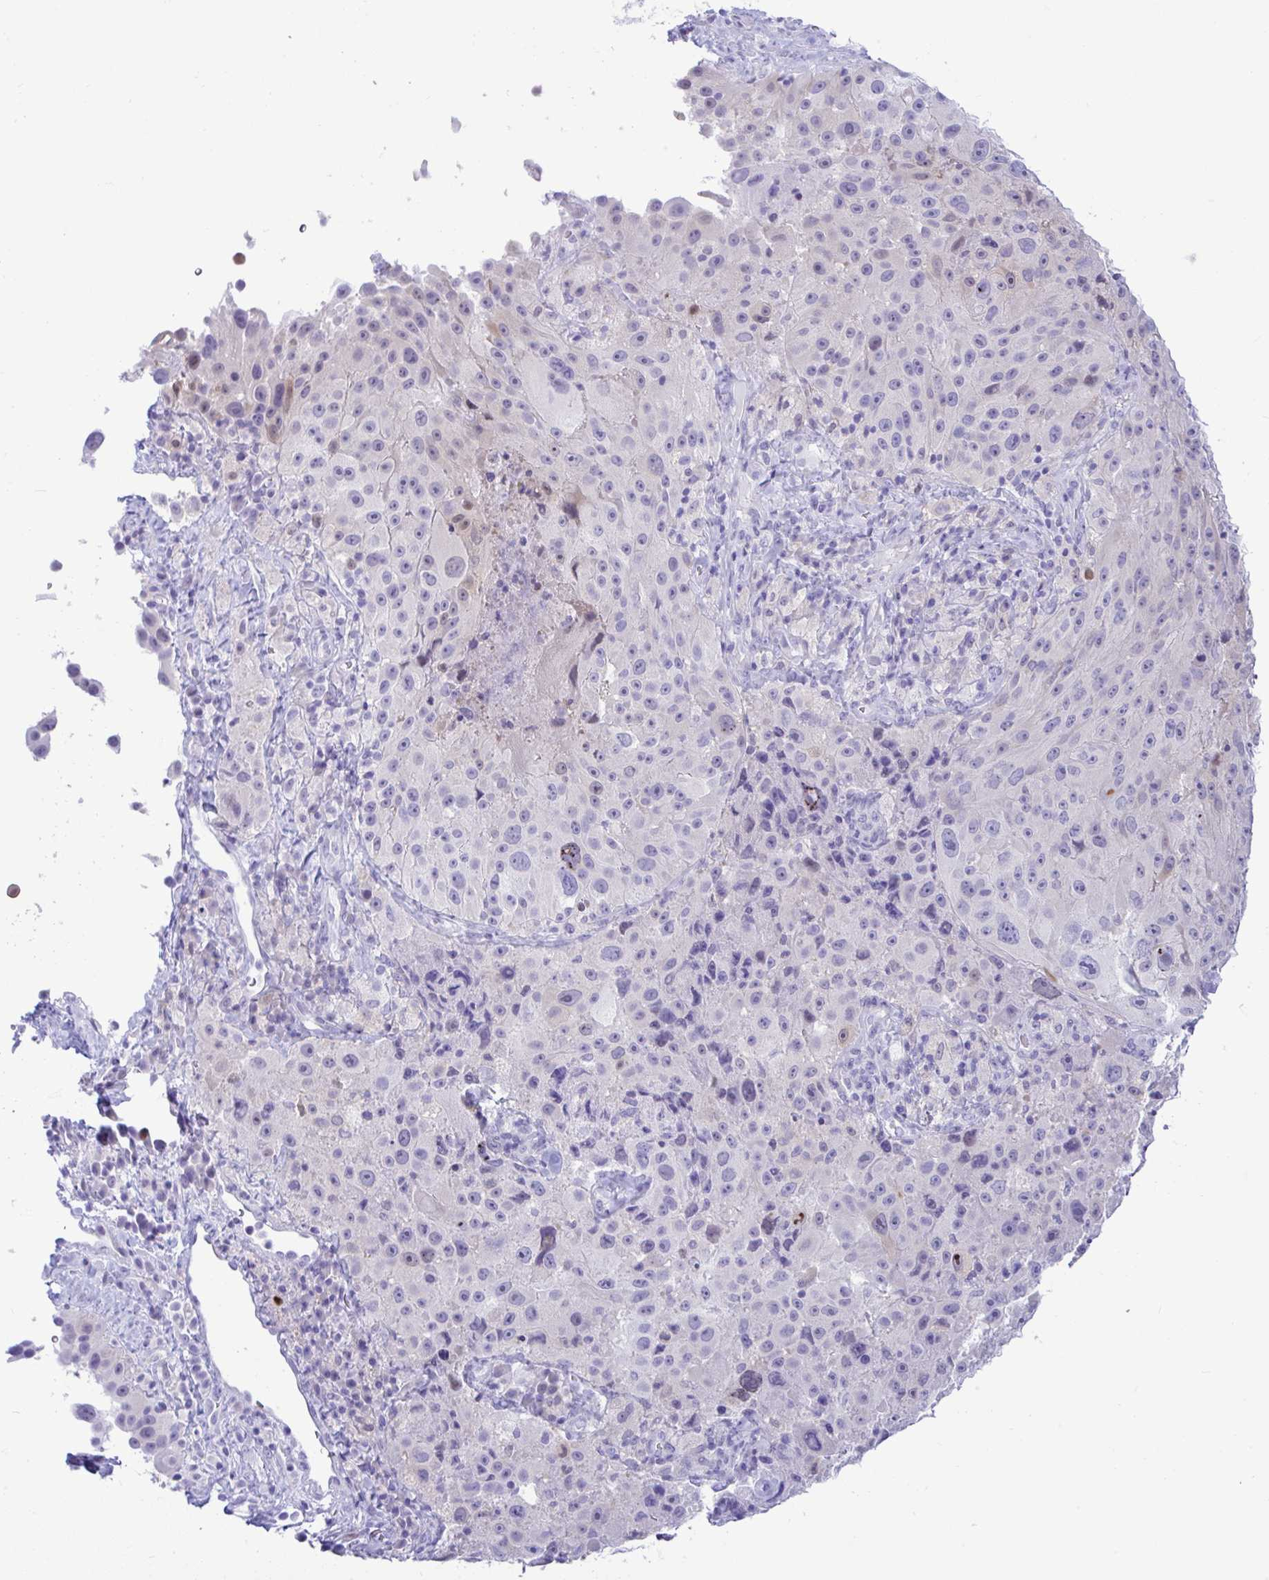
{"staining": {"intensity": "negative", "quantity": "none", "location": "none"}, "tissue": "melanoma", "cell_type": "Tumor cells", "image_type": "cancer", "snomed": [{"axis": "morphology", "description": "Malignant melanoma, Metastatic site"}, {"axis": "topography", "description": "Lymph node"}], "caption": "The photomicrograph shows no staining of tumor cells in malignant melanoma (metastatic site). (DAB immunohistochemistry (IHC), high magnification).", "gene": "ZNF485", "patient": {"sex": "male", "age": 62}}